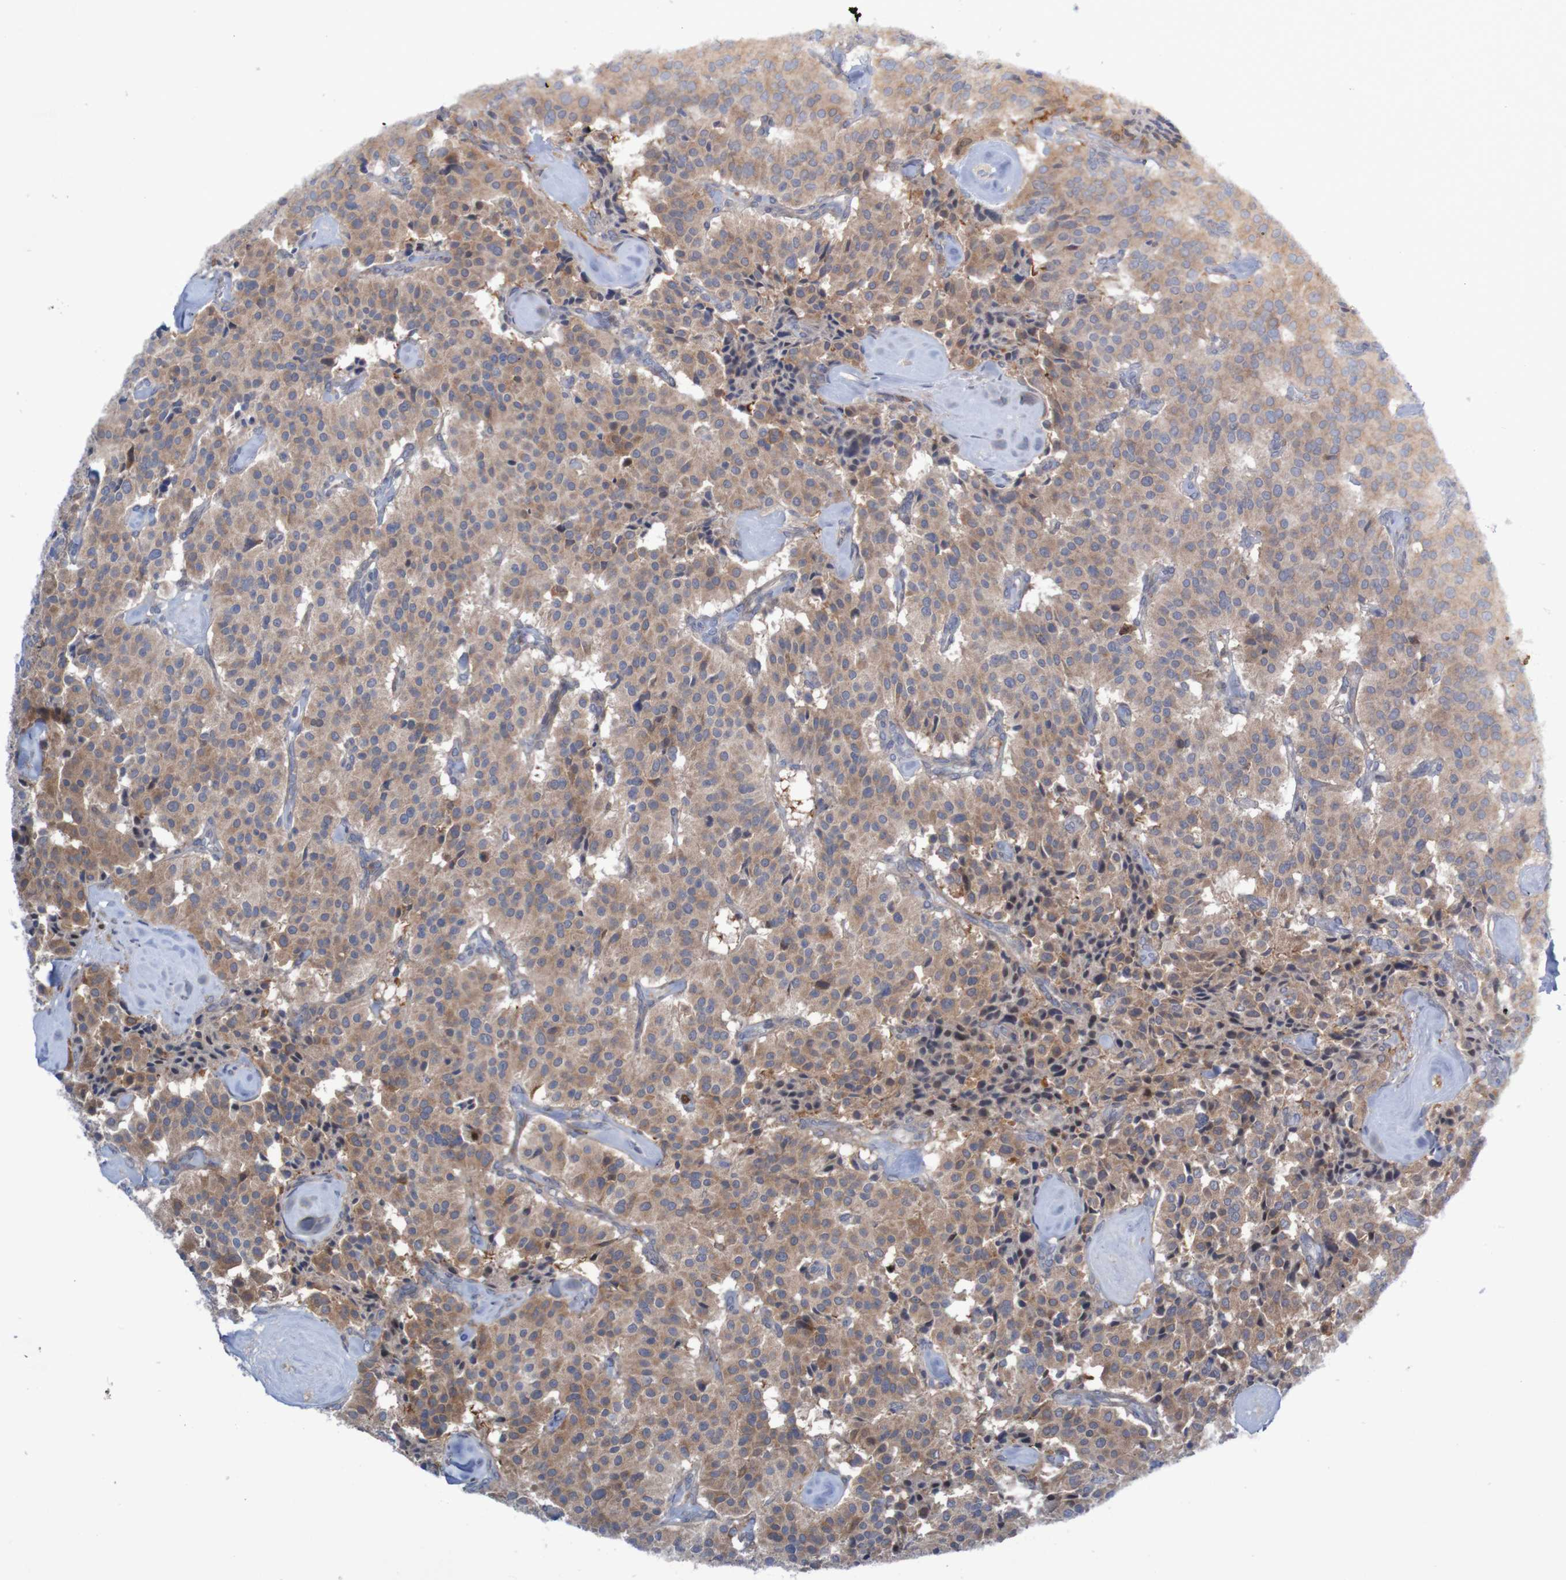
{"staining": {"intensity": "moderate", "quantity": ">75%", "location": "cytoplasmic/membranous"}, "tissue": "carcinoid", "cell_type": "Tumor cells", "image_type": "cancer", "snomed": [{"axis": "morphology", "description": "Carcinoid, malignant, NOS"}, {"axis": "topography", "description": "Lung"}], "caption": "IHC photomicrograph of neoplastic tissue: carcinoid stained using immunohistochemistry (IHC) demonstrates medium levels of moderate protein expression localized specifically in the cytoplasmic/membranous of tumor cells, appearing as a cytoplasmic/membranous brown color.", "gene": "ANGPT4", "patient": {"sex": "male", "age": 30}}